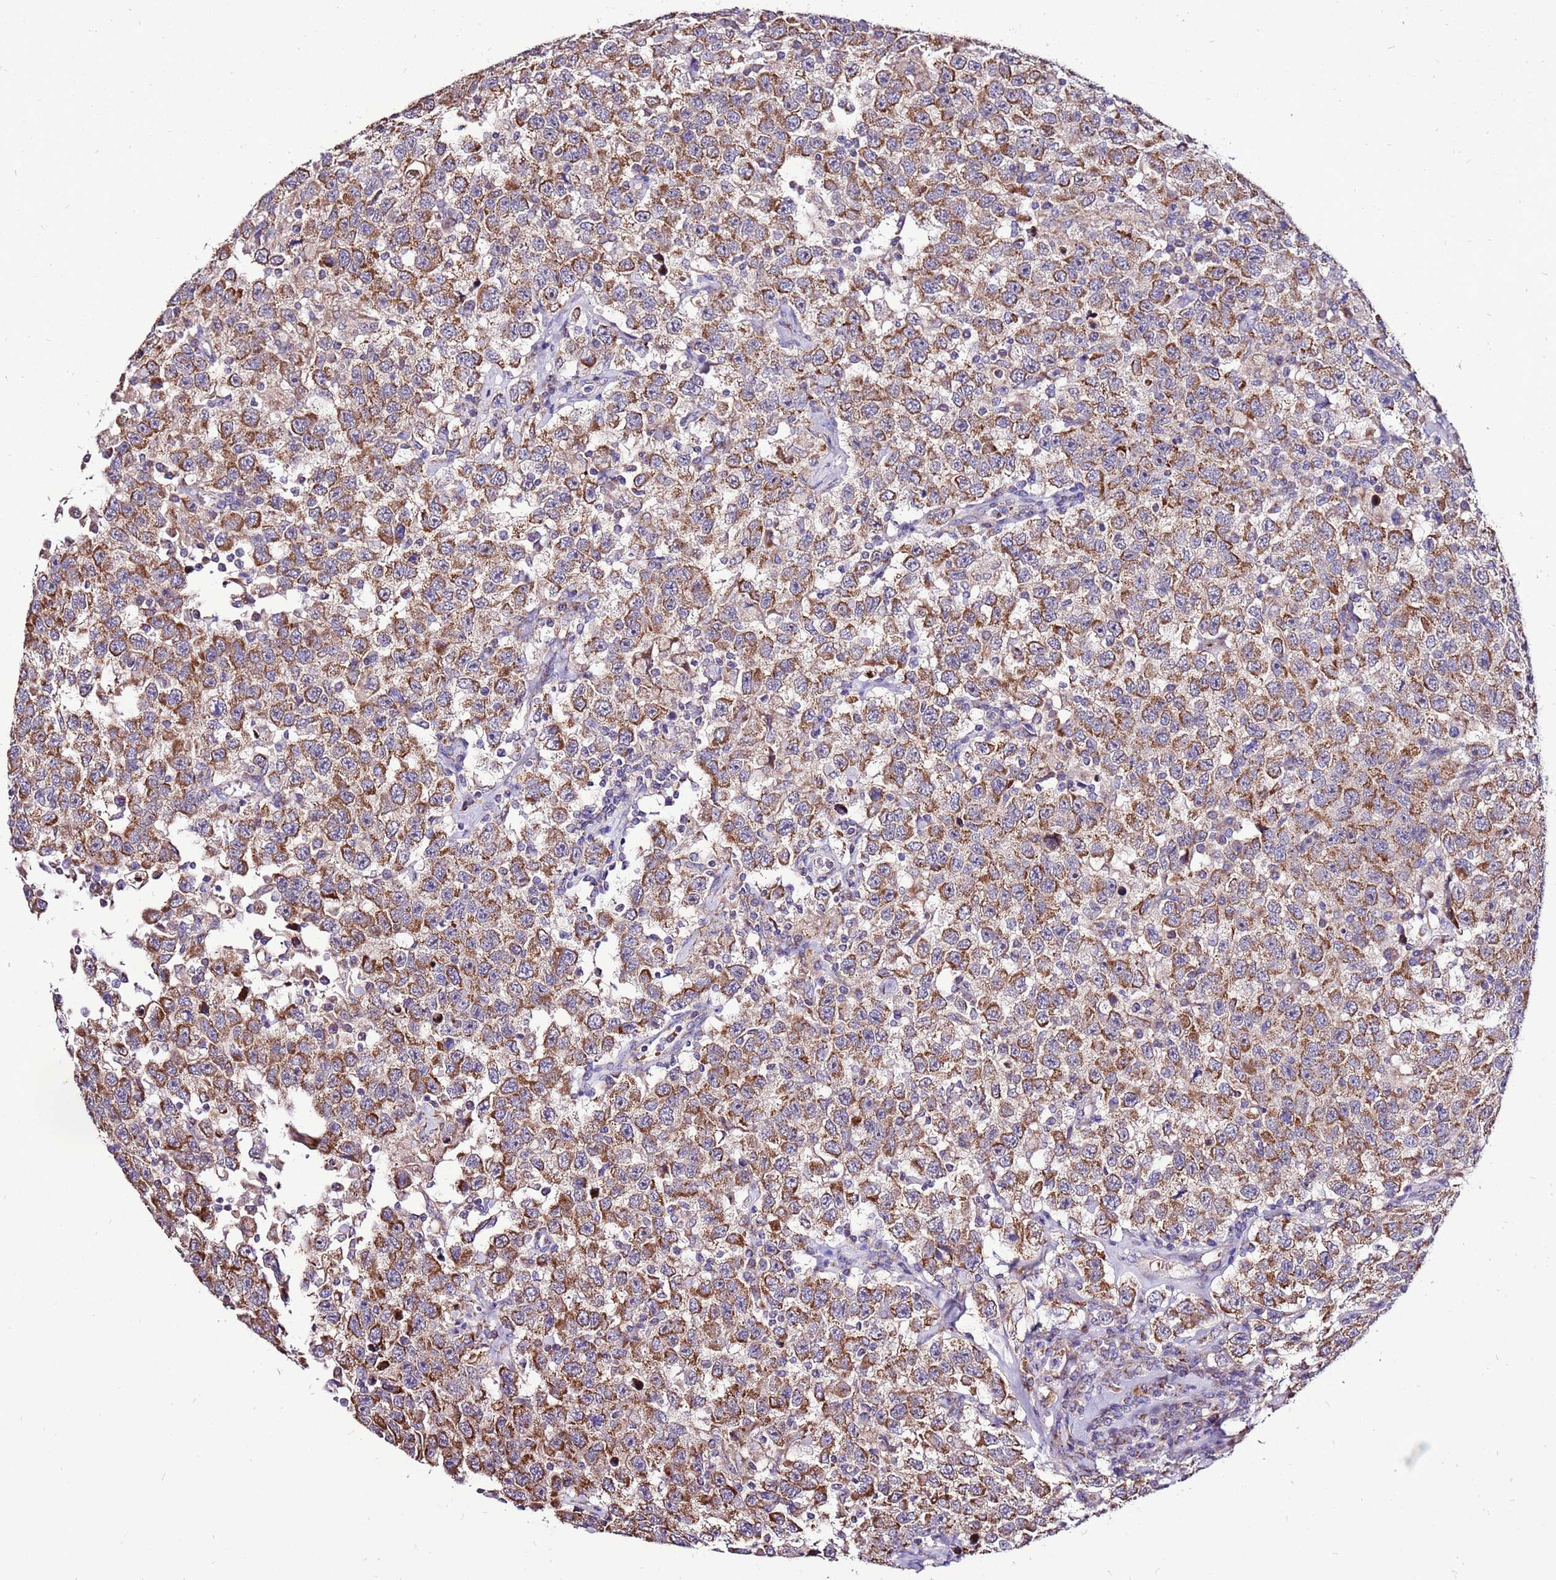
{"staining": {"intensity": "moderate", "quantity": ">75%", "location": "cytoplasmic/membranous"}, "tissue": "testis cancer", "cell_type": "Tumor cells", "image_type": "cancer", "snomed": [{"axis": "morphology", "description": "Seminoma, NOS"}, {"axis": "topography", "description": "Testis"}], "caption": "This is a photomicrograph of immunohistochemistry staining of testis seminoma, which shows moderate positivity in the cytoplasmic/membranous of tumor cells.", "gene": "SPSB3", "patient": {"sex": "male", "age": 41}}